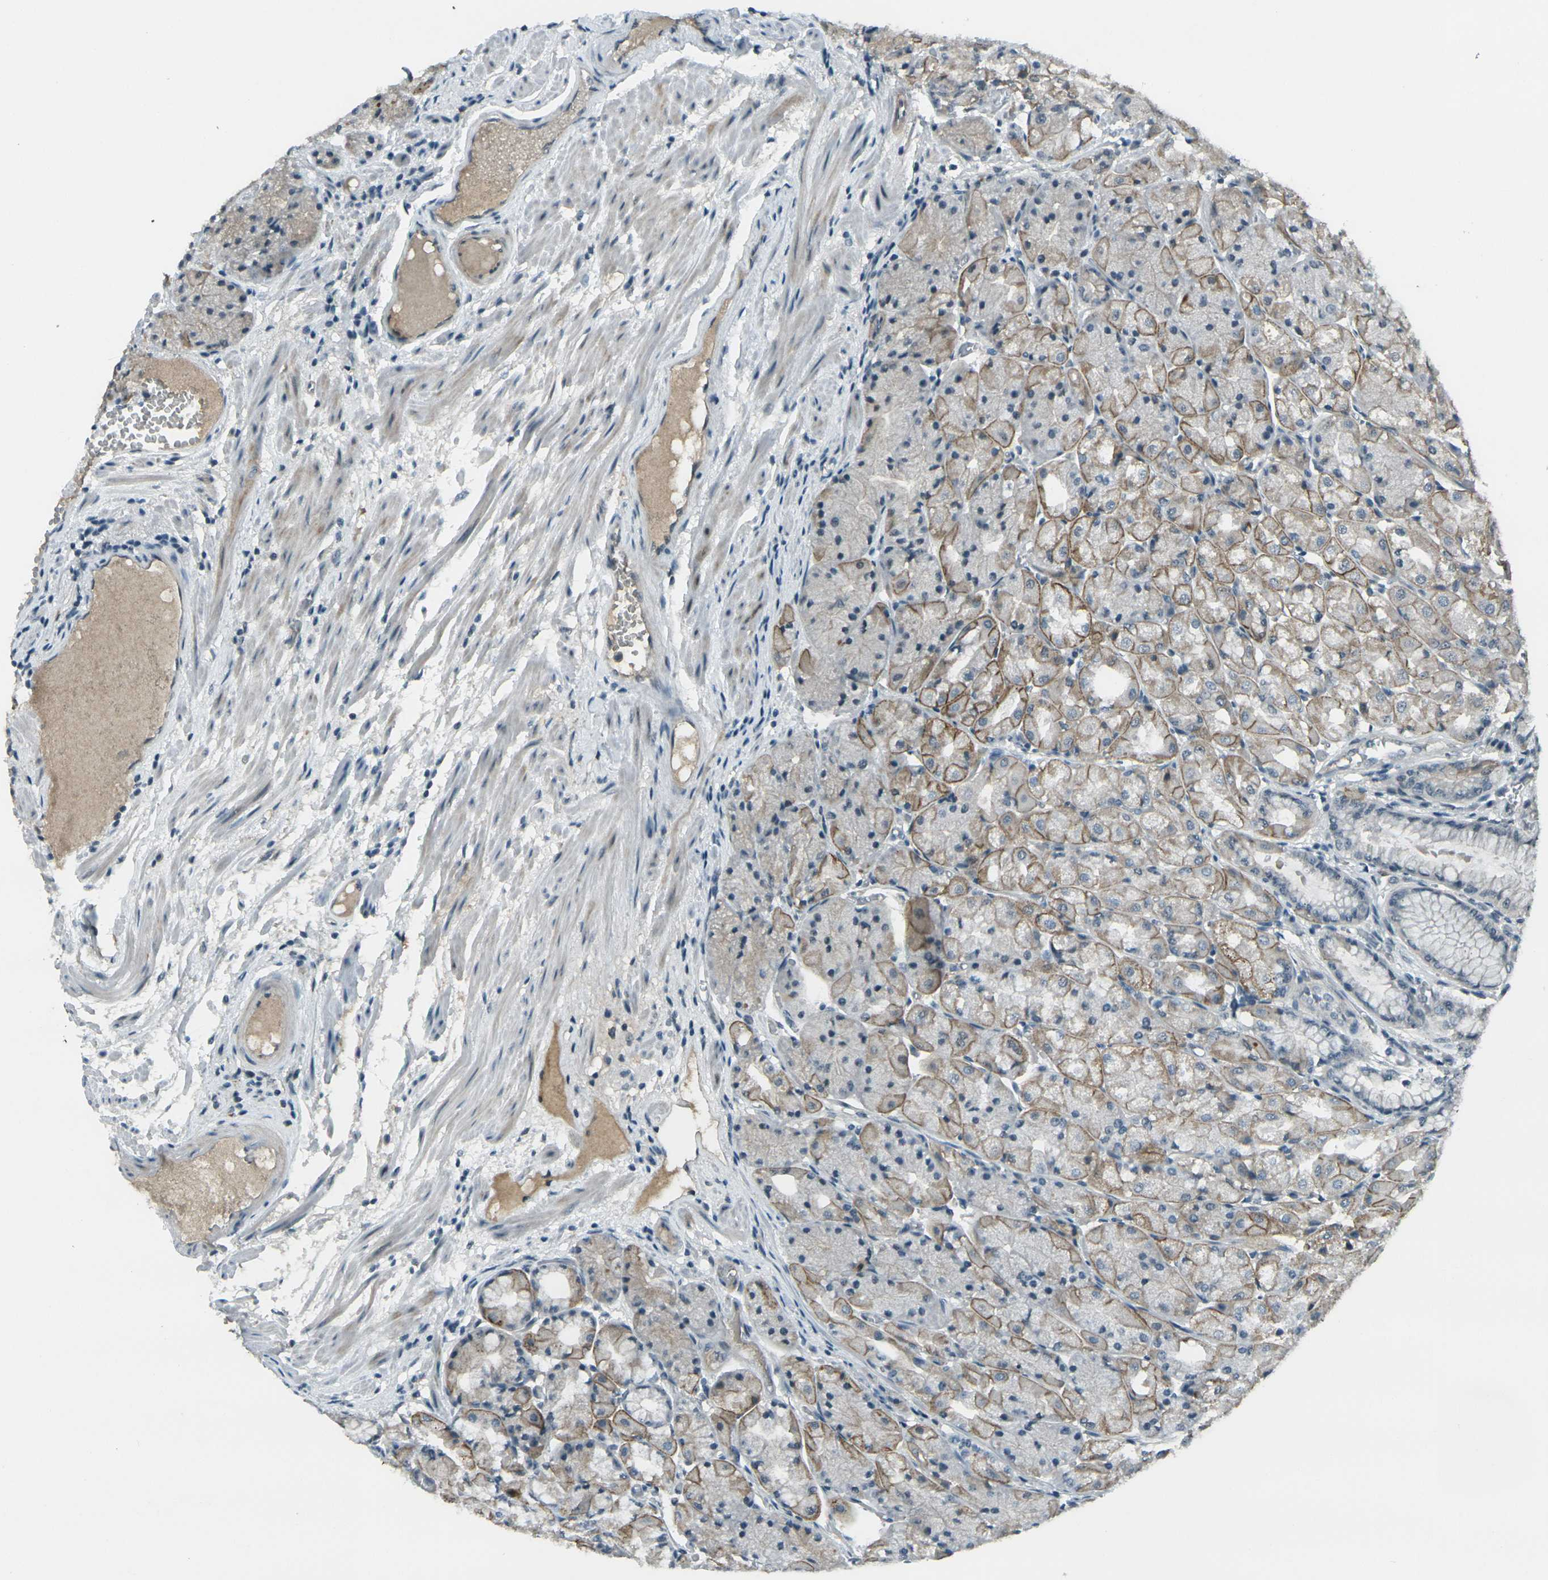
{"staining": {"intensity": "moderate", "quantity": "25%-75%", "location": "cytoplasmic/membranous"}, "tissue": "stomach", "cell_type": "Glandular cells", "image_type": "normal", "snomed": [{"axis": "morphology", "description": "Normal tissue, NOS"}, {"axis": "topography", "description": "Stomach, upper"}], "caption": "A photomicrograph showing moderate cytoplasmic/membranous expression in approximately 25%-75% of glandular cells in benign stomach, as visualized by brown immunohistochemical staining.", "gene": "GPR19", "patient": {"sex": "male", "age": 72}}